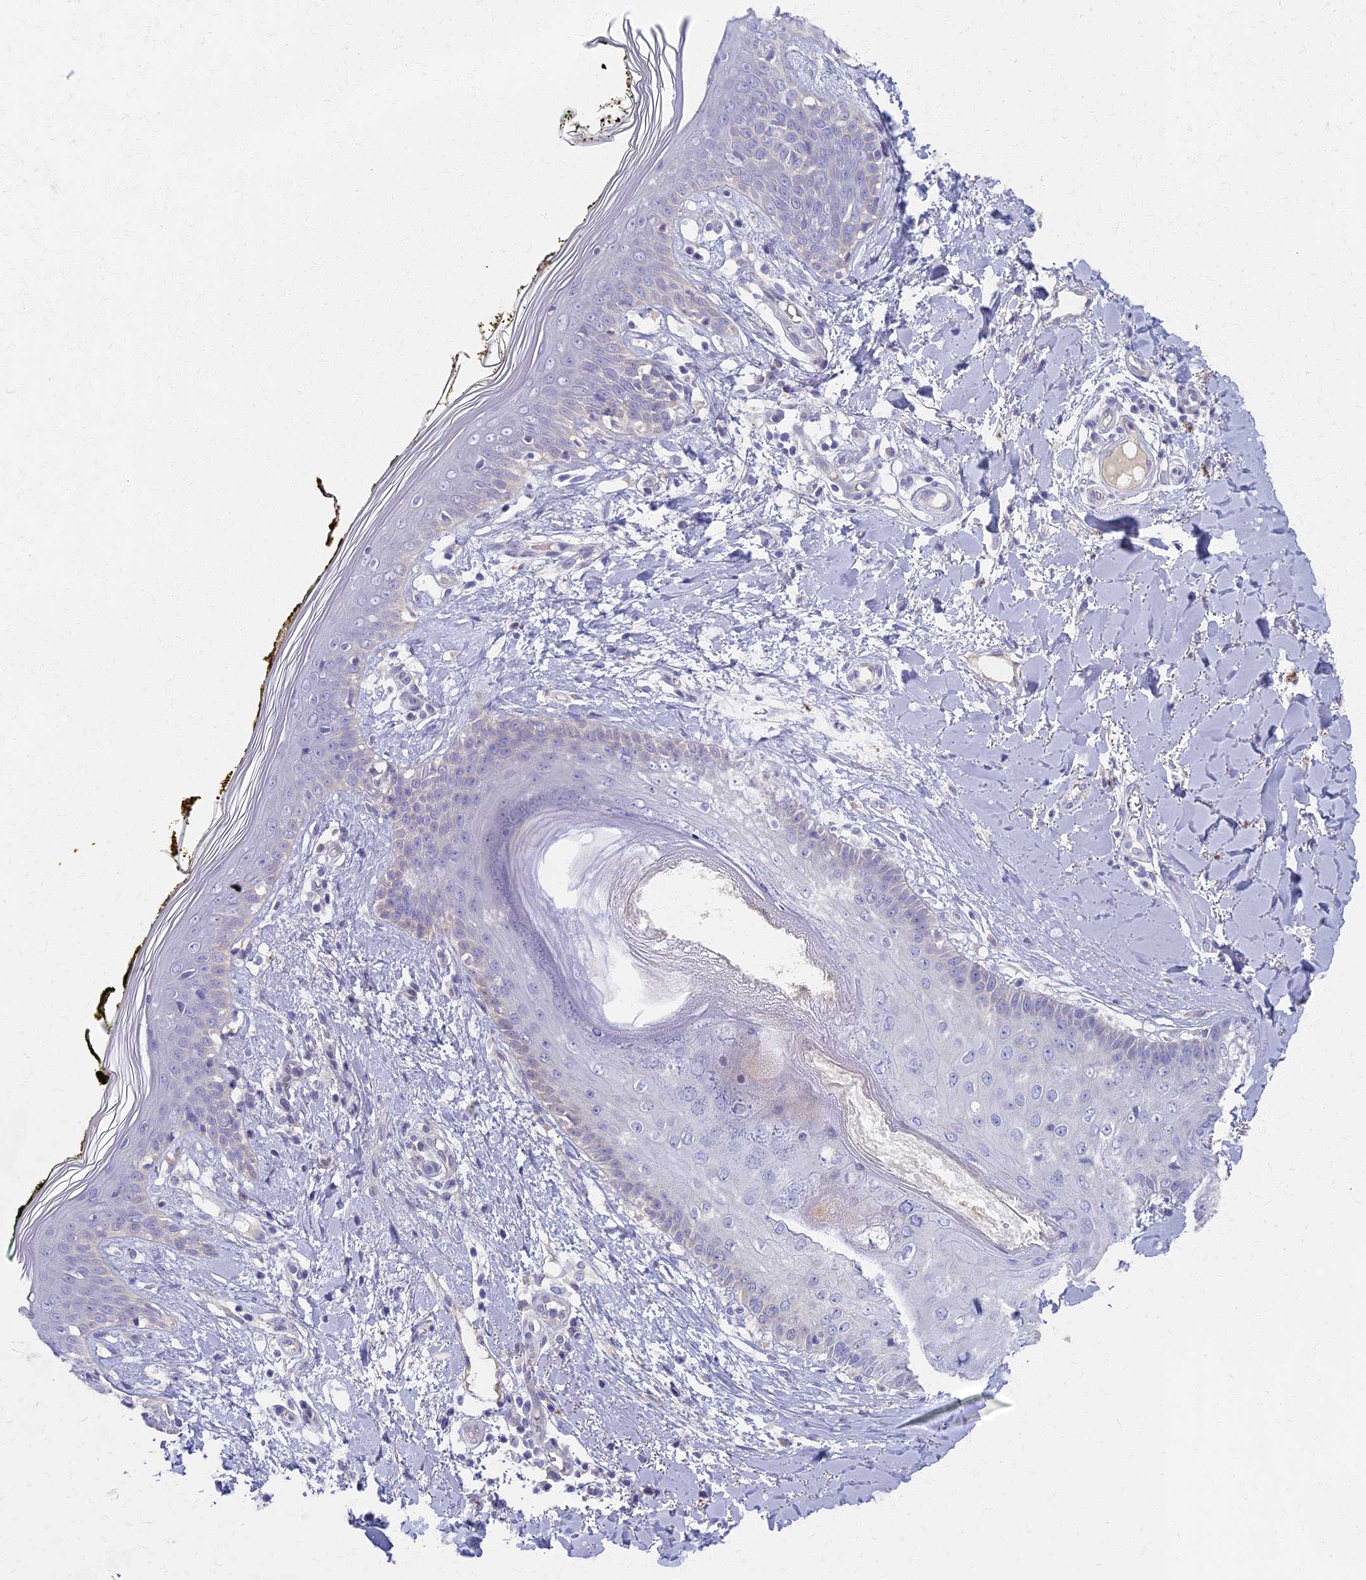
{"staining": {"intensity": "negative", "quantity": "none", "location": "none"}, "tissue": "skin", "cell_type": "Fibroblasts", "image_type": "normal", "snomed": [{"axis": "morphology", "description": "Normal tissue, NOS"}, {"axis": "topography", "description": "Skin"}], "caption": "Immunohistochemistry (IHC) of unremarkable human skin exhibits no positivity in fibroblasts. Nuclei are stained in blue.", "gene": "AP4E1", "patient": {"sex": "female", "age": 34}}